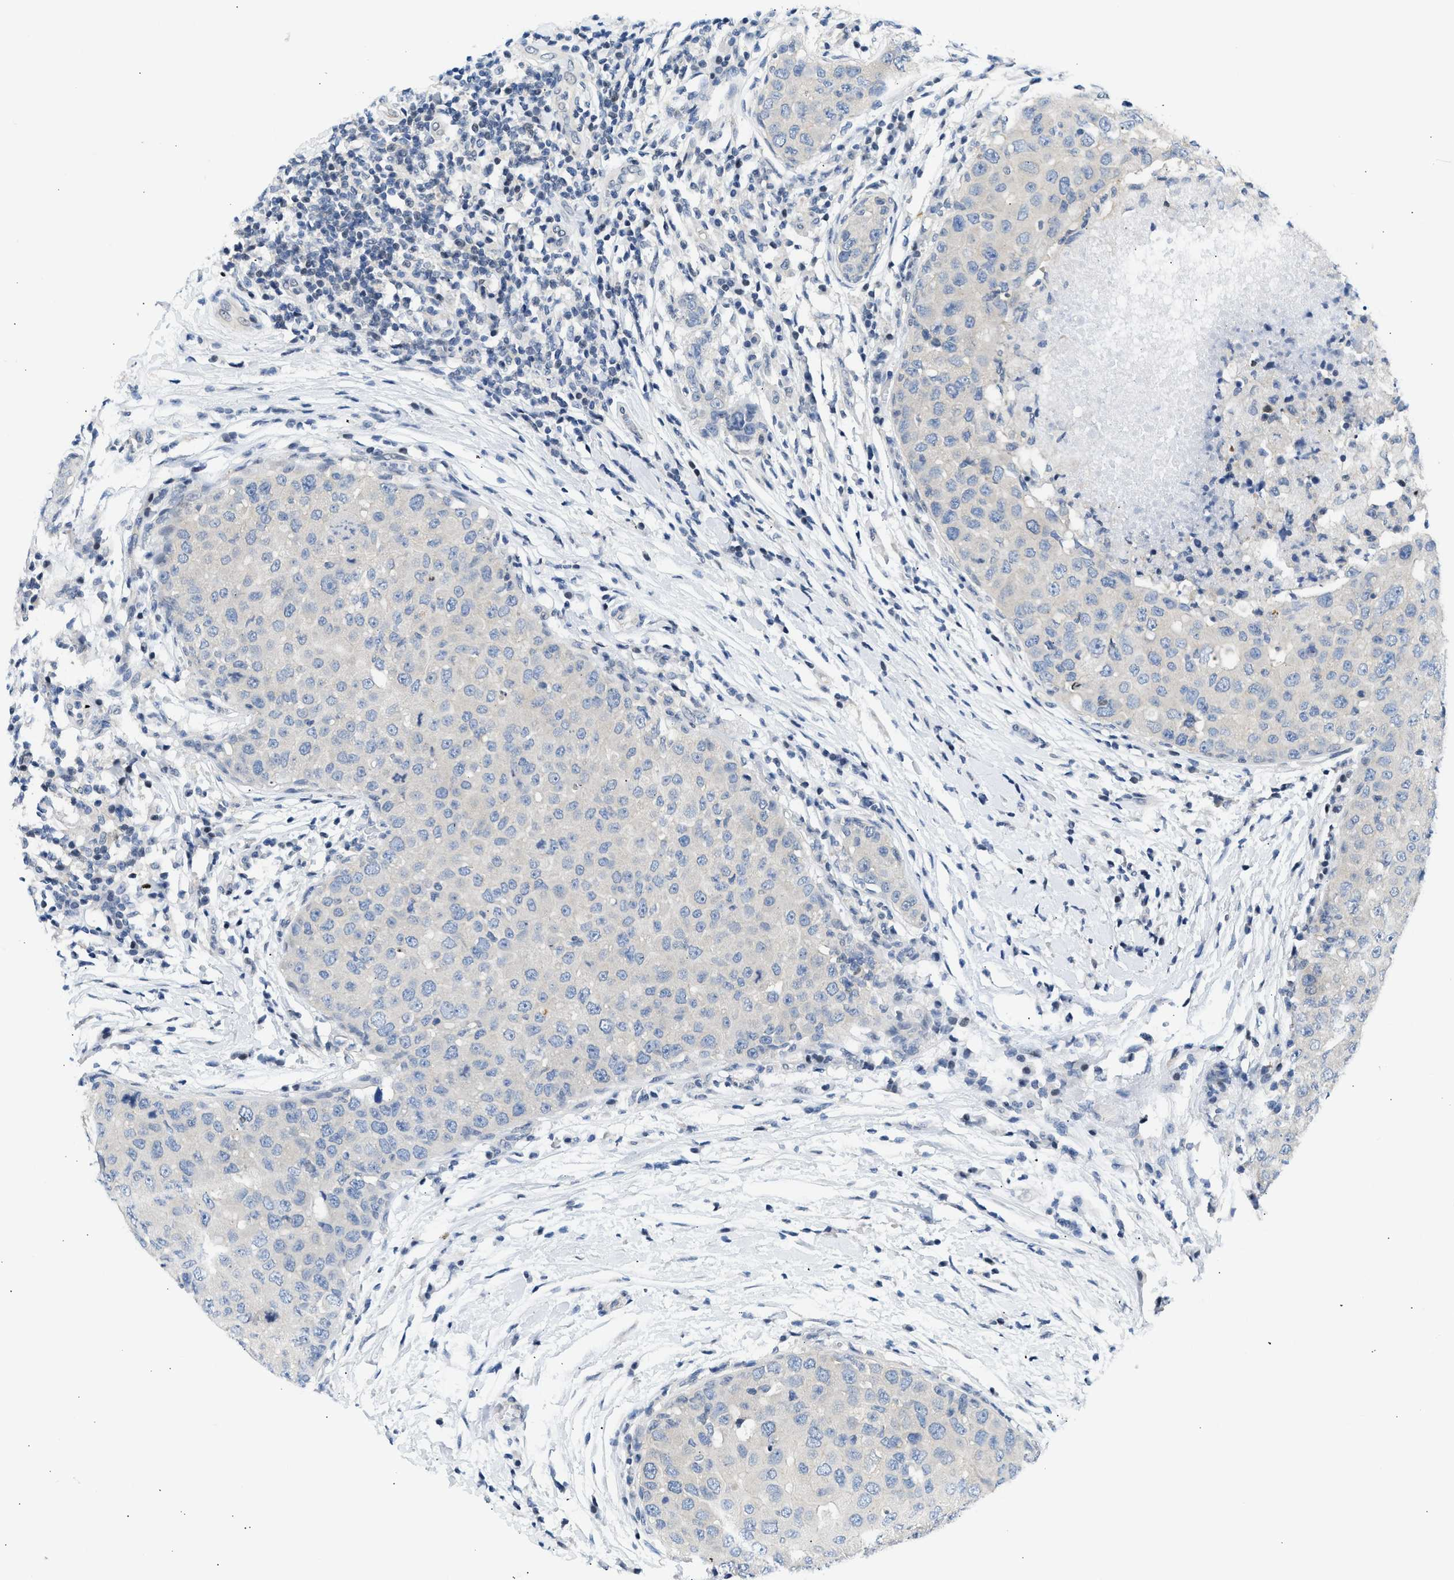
{"staining": {"intensity": "negative", "quantity": "none", "location": "none"}, "tissue": "breast cancer", "cell_type": "Tumor cells", "image_type": "cancer", "snomed": [{"axis": "morphology", "description": "Duct carcinoma"}, {"axis": "topography", "description": "Breast"}], "caption": "High magnification brightfield microscopy of breast cancer stained with DAB (brown) and counterstained with hematoxylin (blue): tumor cells show no significant positivity. (Stains: DAB IHC with hematoxylin counter stain, Microscopy: brightfield microscopy at high magnification).", "gene": "OLIG3", "patient": {"sex": "female", "age": 27}}